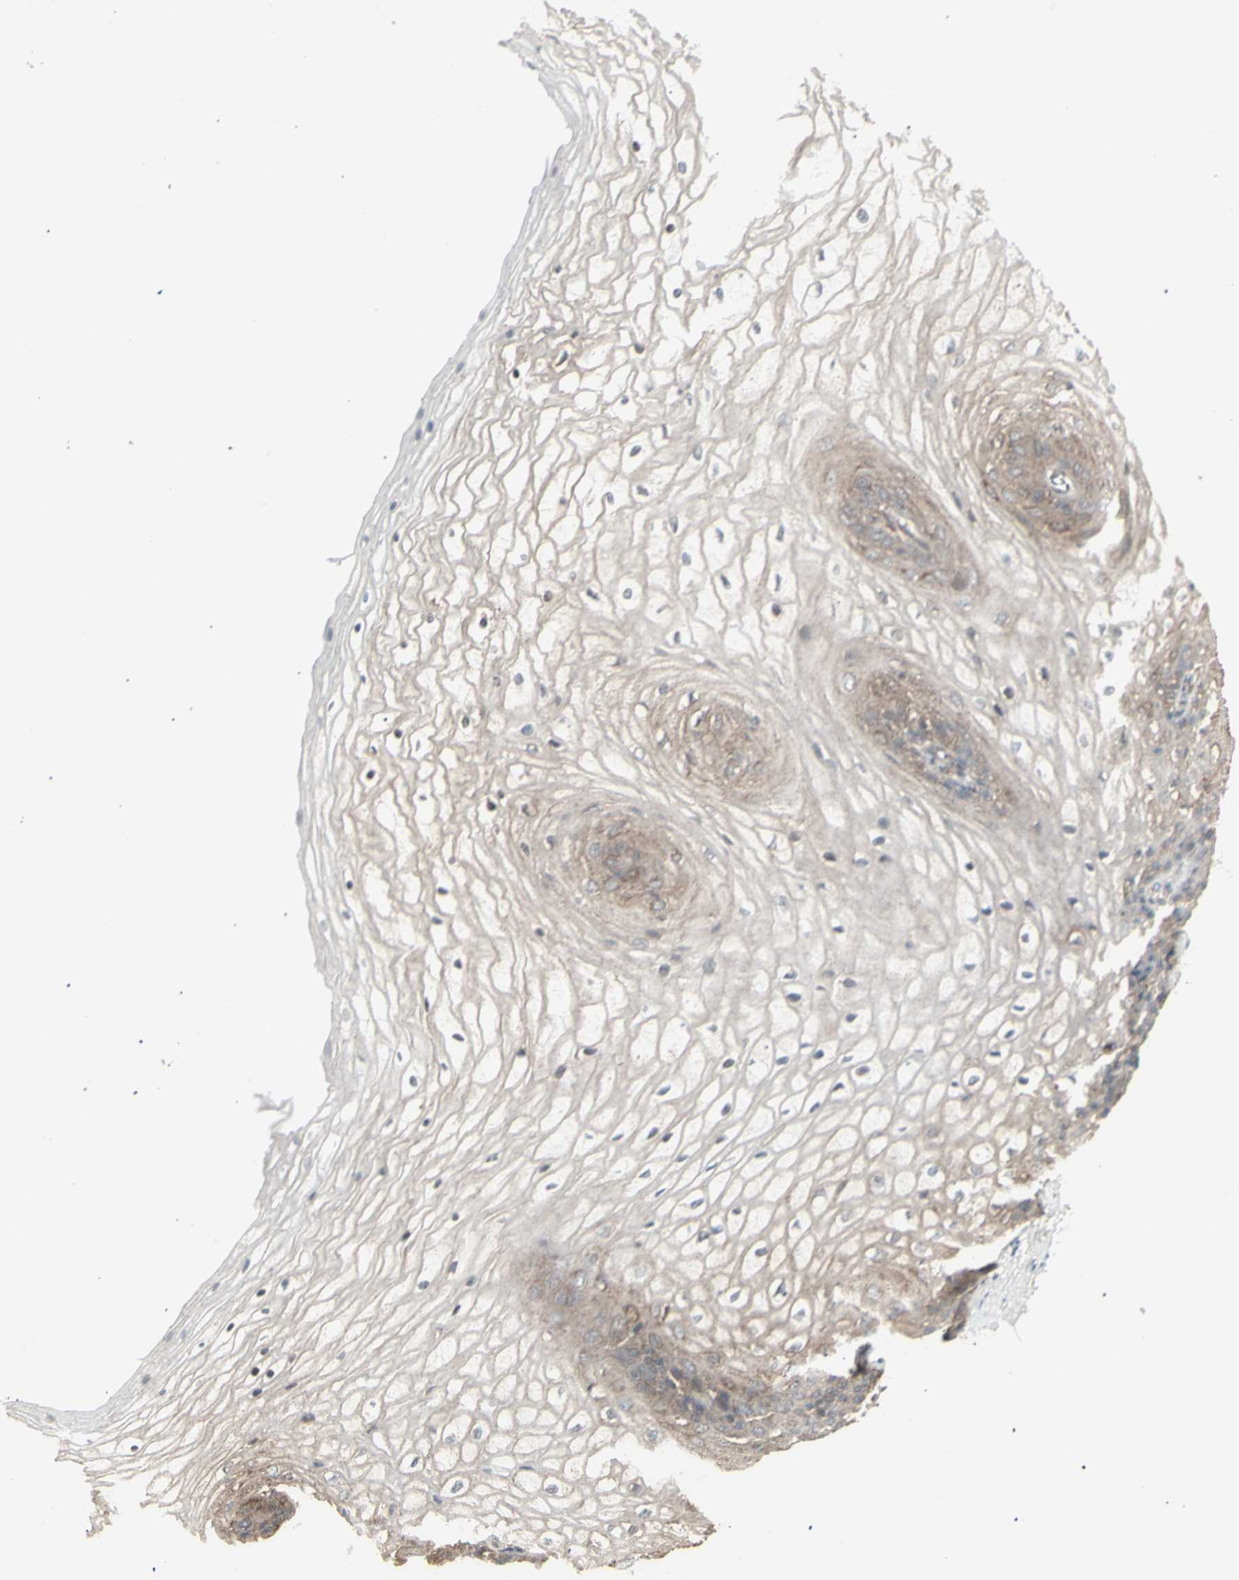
{"staining": {"intensity": "weak", "quantity": ">75%", "location": "cytoplasmic/membranous"}, "tissue": "vagina", "cell_type": "Squamous epithelial cells", "image_type": "normal", "snomed": [{"axis": "morphology", "description": "Normal tissue, NOS"}, {"axis": "topography", "description": "Vagina"}], "caption": "Vagina was stained to show a protein in brown. There is low levels of weak cytoplasmic/membranous staining in about >75% of squamous epithelial cells. The protein of interest is shown in brown color, while the nuclei are stained blue.", "gene": "RNASEL", "patient": {"sex": "female", "age": 34}}